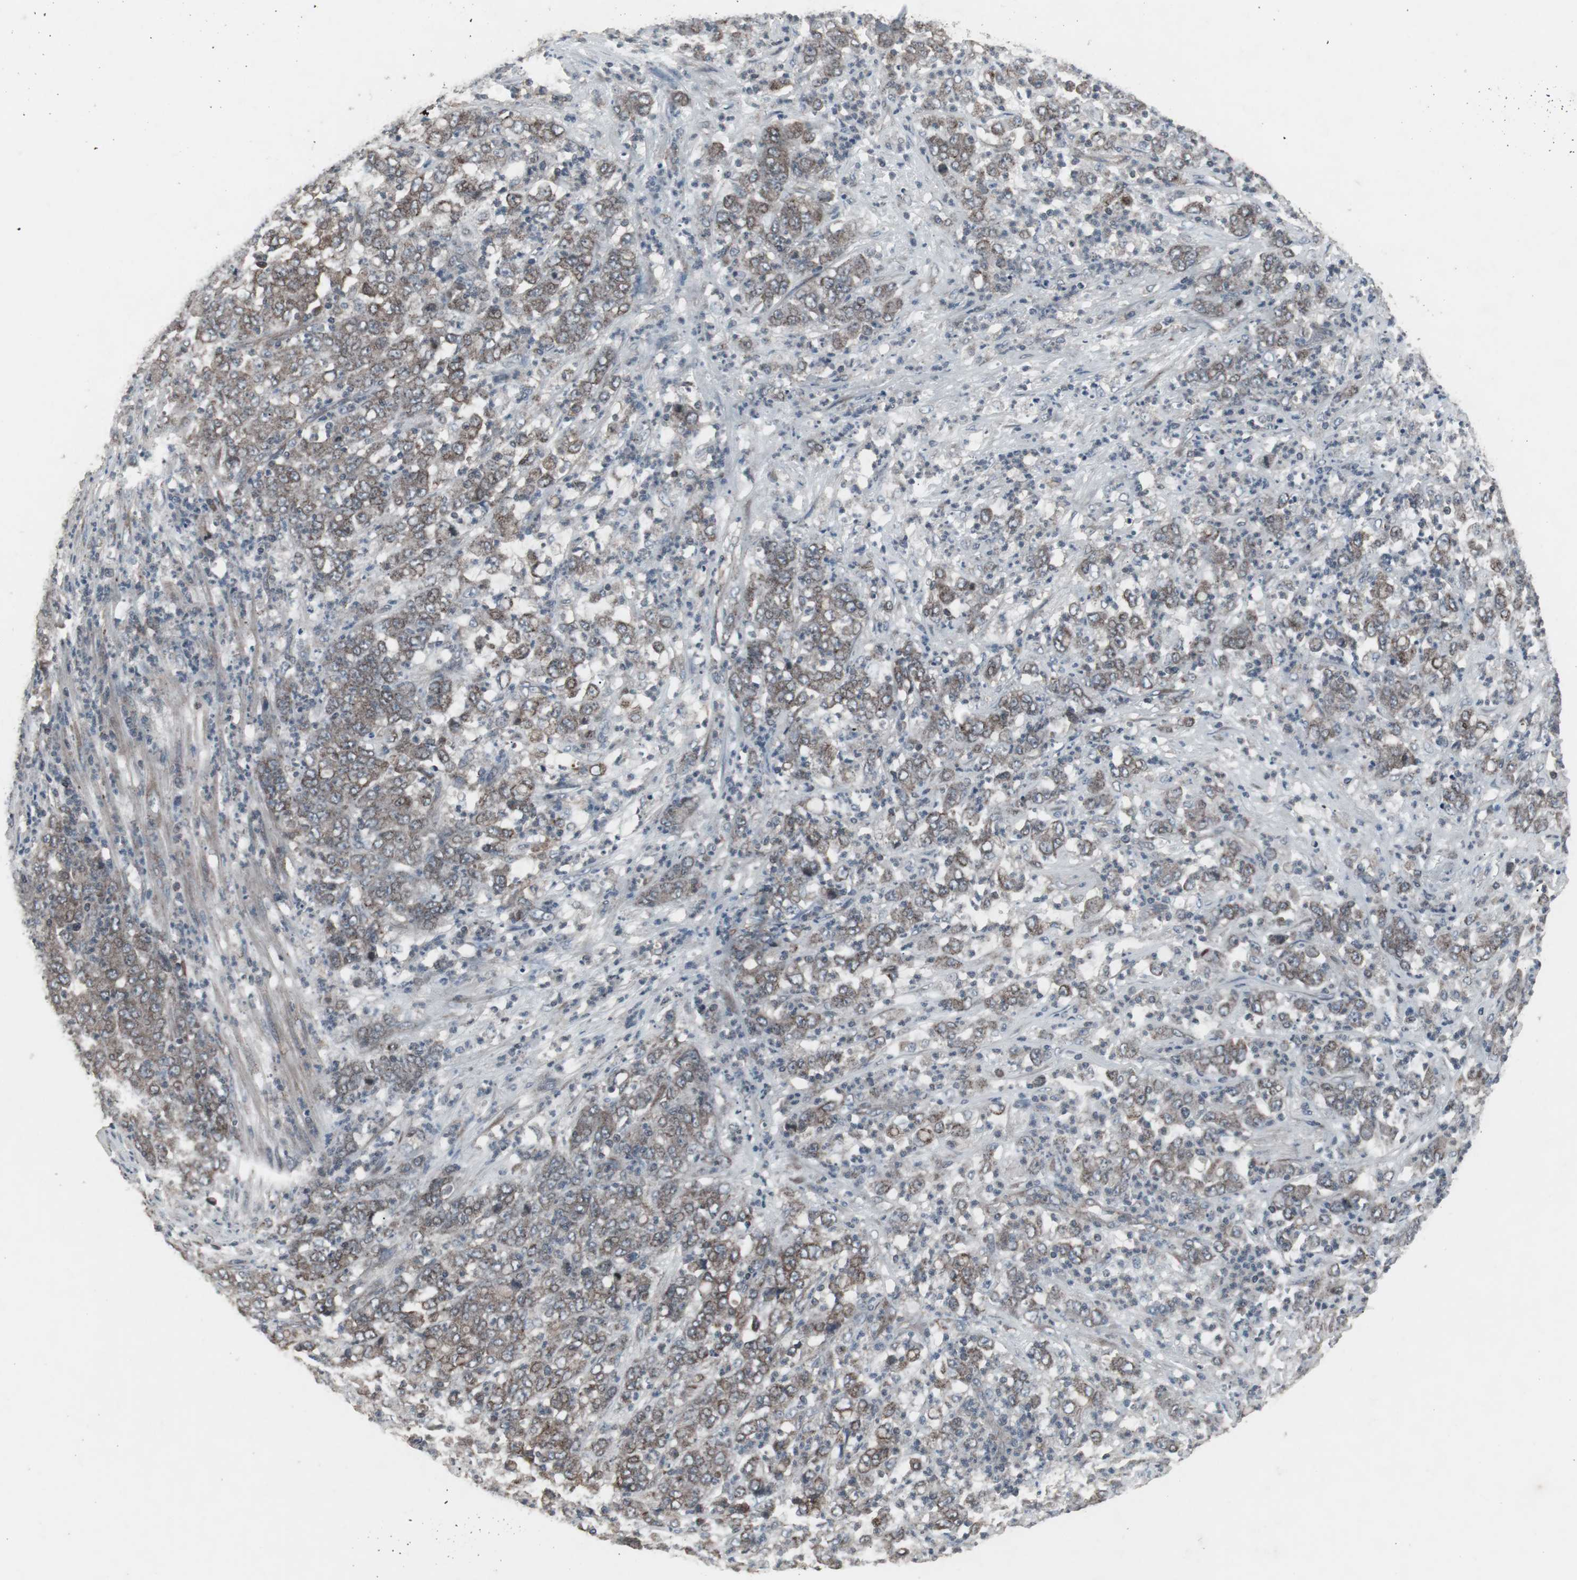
{"staining": {"intensity": "moderate", "quantity": "25%-75%", "location": "cytoplasmic/membranous"}, "tissue": "stomach cancer", "cell_type": "Tumor cells", "image_type": "cancer", "snomed": [{"axis": "morphology", "description": "Adenocarcinoma, NOS"}, {"axis": "topography", "description": "Stomach, lower"}], "caption": "Stomach adenocarcinoma stained for a protein reveals moderate cytoplasmic/membranous positivity in tumor cells.", "gene": "SSTR2", "patient": {"sex": "female", "age": 71}}